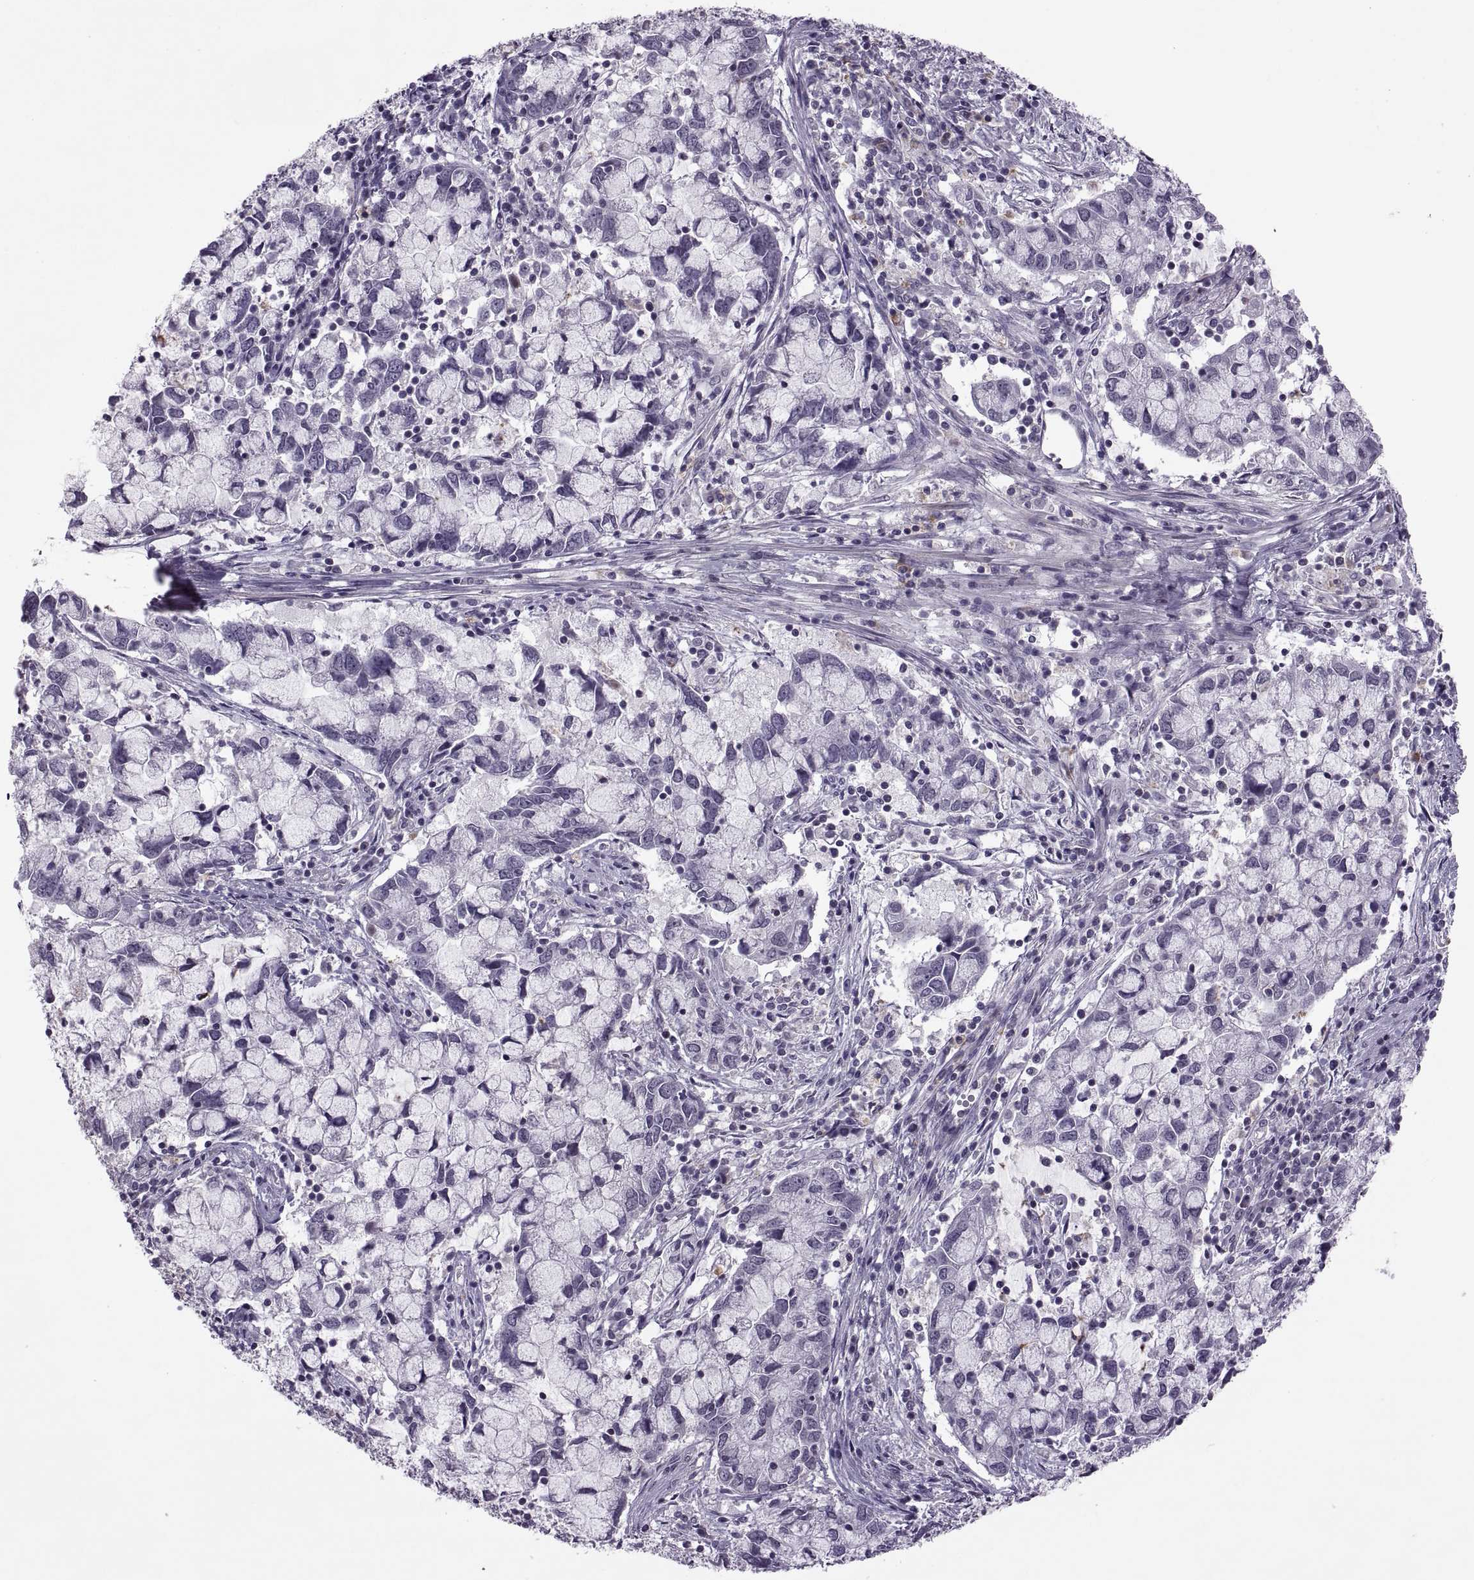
{"staining": {"intensity": "negative", "quantity": "none", "location": "none"}, "tissue": "cervical cancer", "cell_type": "Tumor cells", "image_type": "cancer", "snomed": [{"axis": "morphology", "description": "Adenocarcinoma, NOS"}, {"axis": "topography", "description": "Cervix"}], "caption": "DAB immunohistochemical staining of cervical adenocarcinoma shows no significant expression in tumor cells. Nuclei are stained in blue.", "gene": "ODF3", "patient": {"sex": "female", "age": 40}}